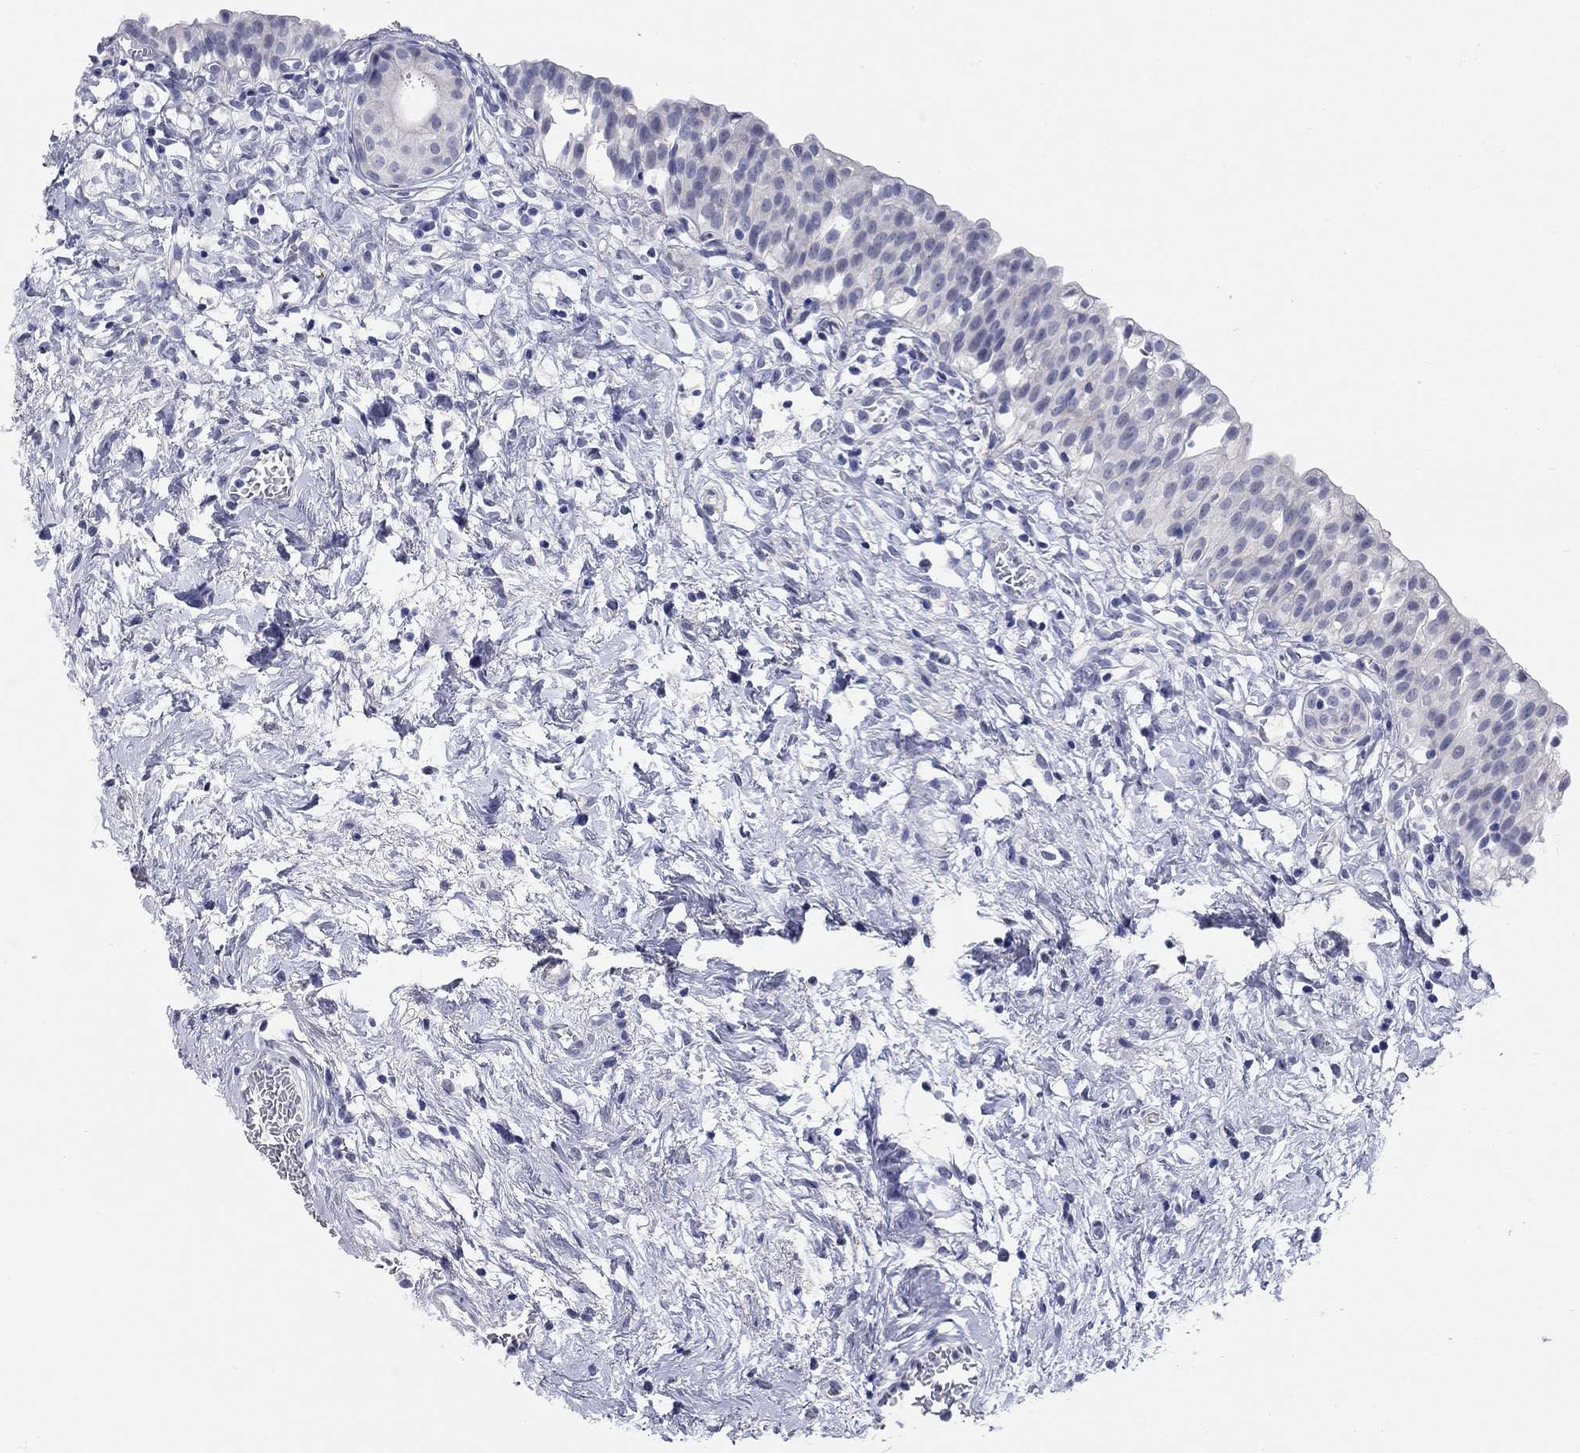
{"staining": {"intensity": "negative", "quantity": "none", "location": "none"}, "tissue": "urinary bladder", "cell_type": "Urothelial cells", "image_type": "normal", "snomed": [{"axis": "morphology", "description": "Normal tissue, NOS"}, {"axis": "topography", "description": "Urinary bladder"}], "caption": "DAB (3,3'-diaminobenzidine) immunohistochemical staining of benign human urinary bladder shows no significant staining in urothelial cells. Nuclei are stained in blue.", "gene": "WASF3", "patient": {"sex": "male", "age": 76}}